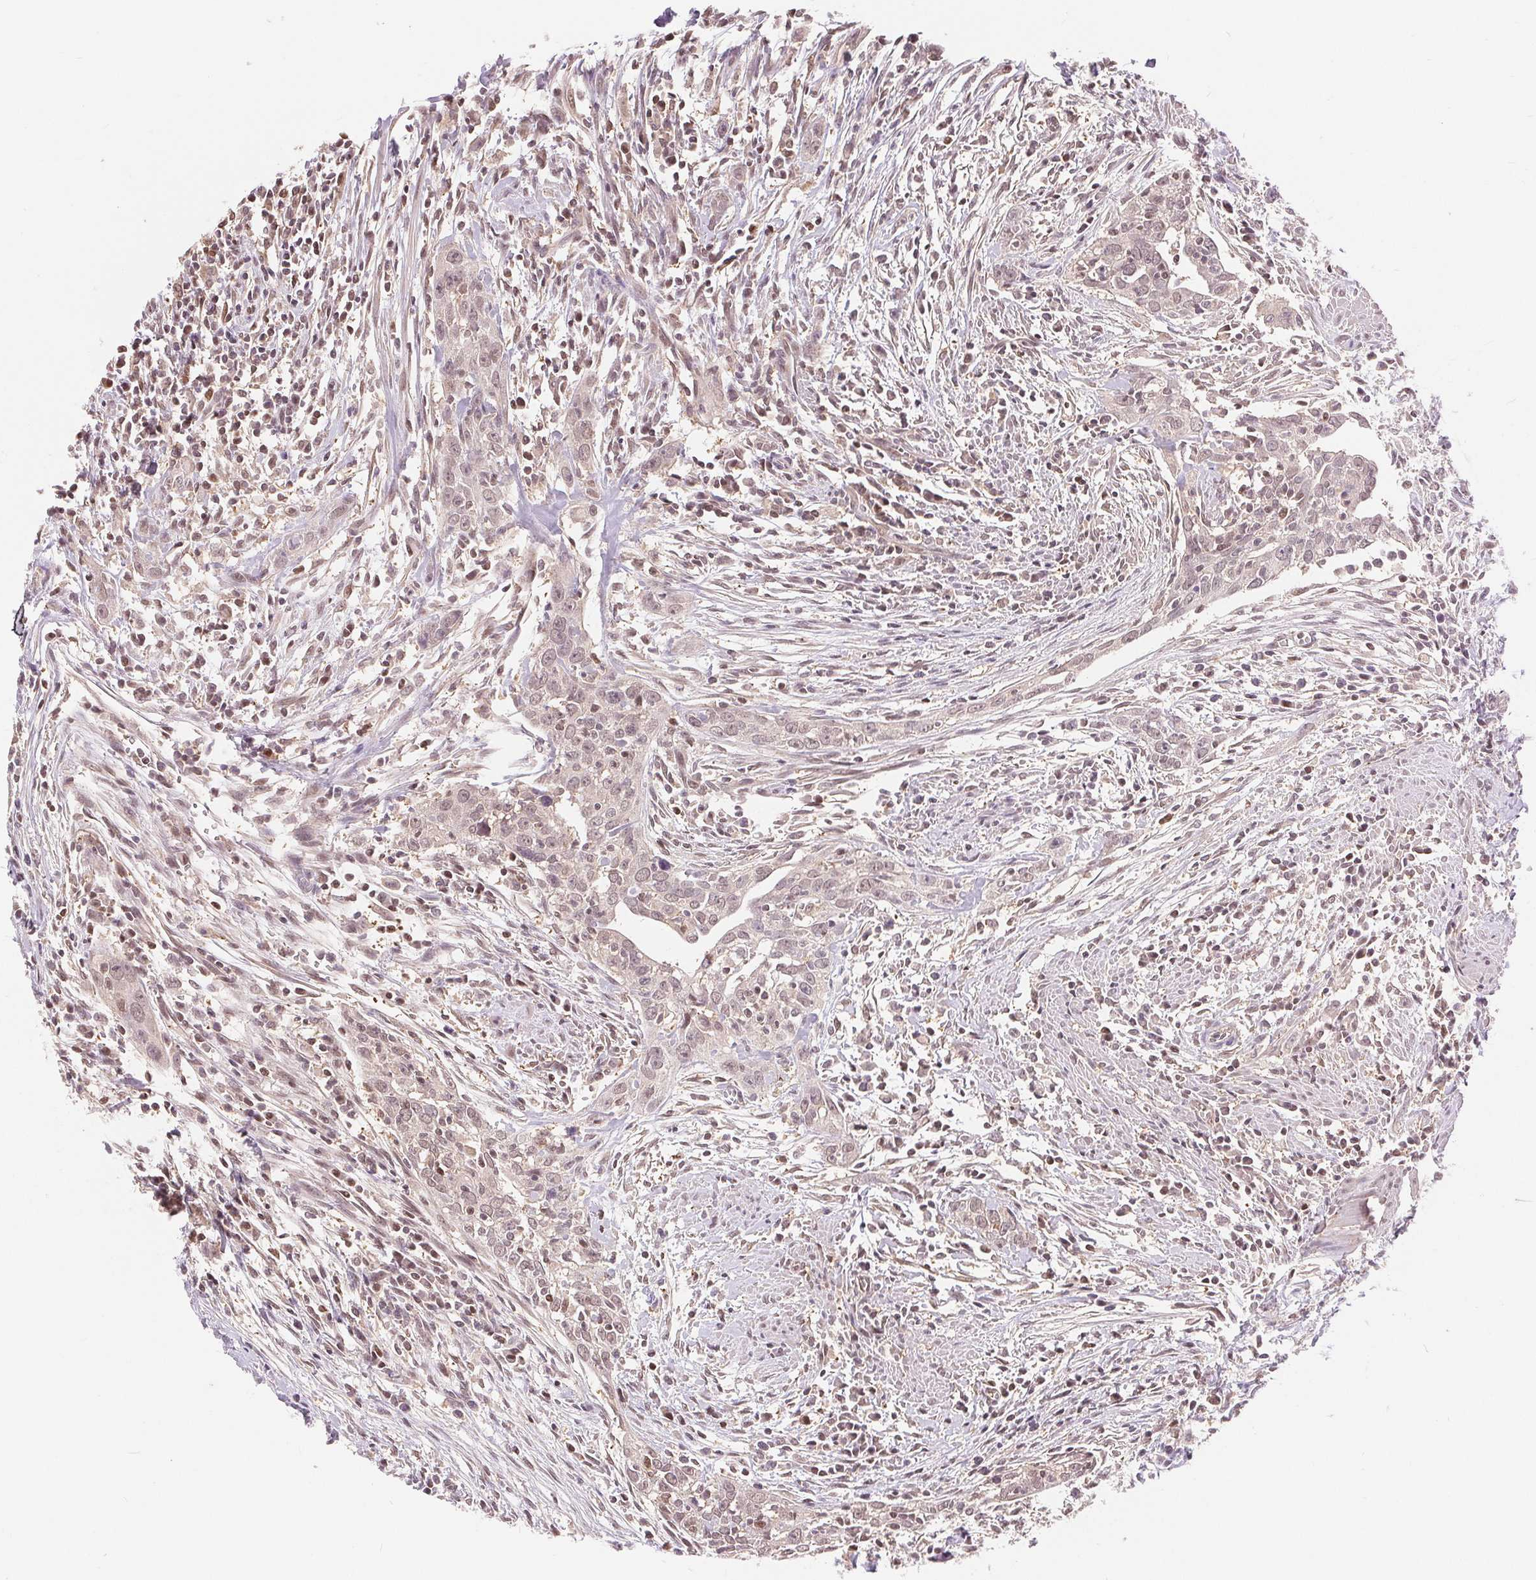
{"staining": {"intensity": "weak", "quantity": "<25%", "location": "nuclear"}, "tissue": "urothelial cancer", "cell_type": "Tumor cells", "image_type": "cancer", "snomed": [{"axis": "morphology", "description": "Urothelial carcinoma, High grade"}, {"axis": "topography", "description": "Urinary bladder"}], "caption": "Immunohistochemistry photomicrograph of human urothelial cancer stained for a protein (brown), which reveals no positivity in tumor cells.", "gene": "TMEM273", "patient": {"sex": "male", "age": 83}}